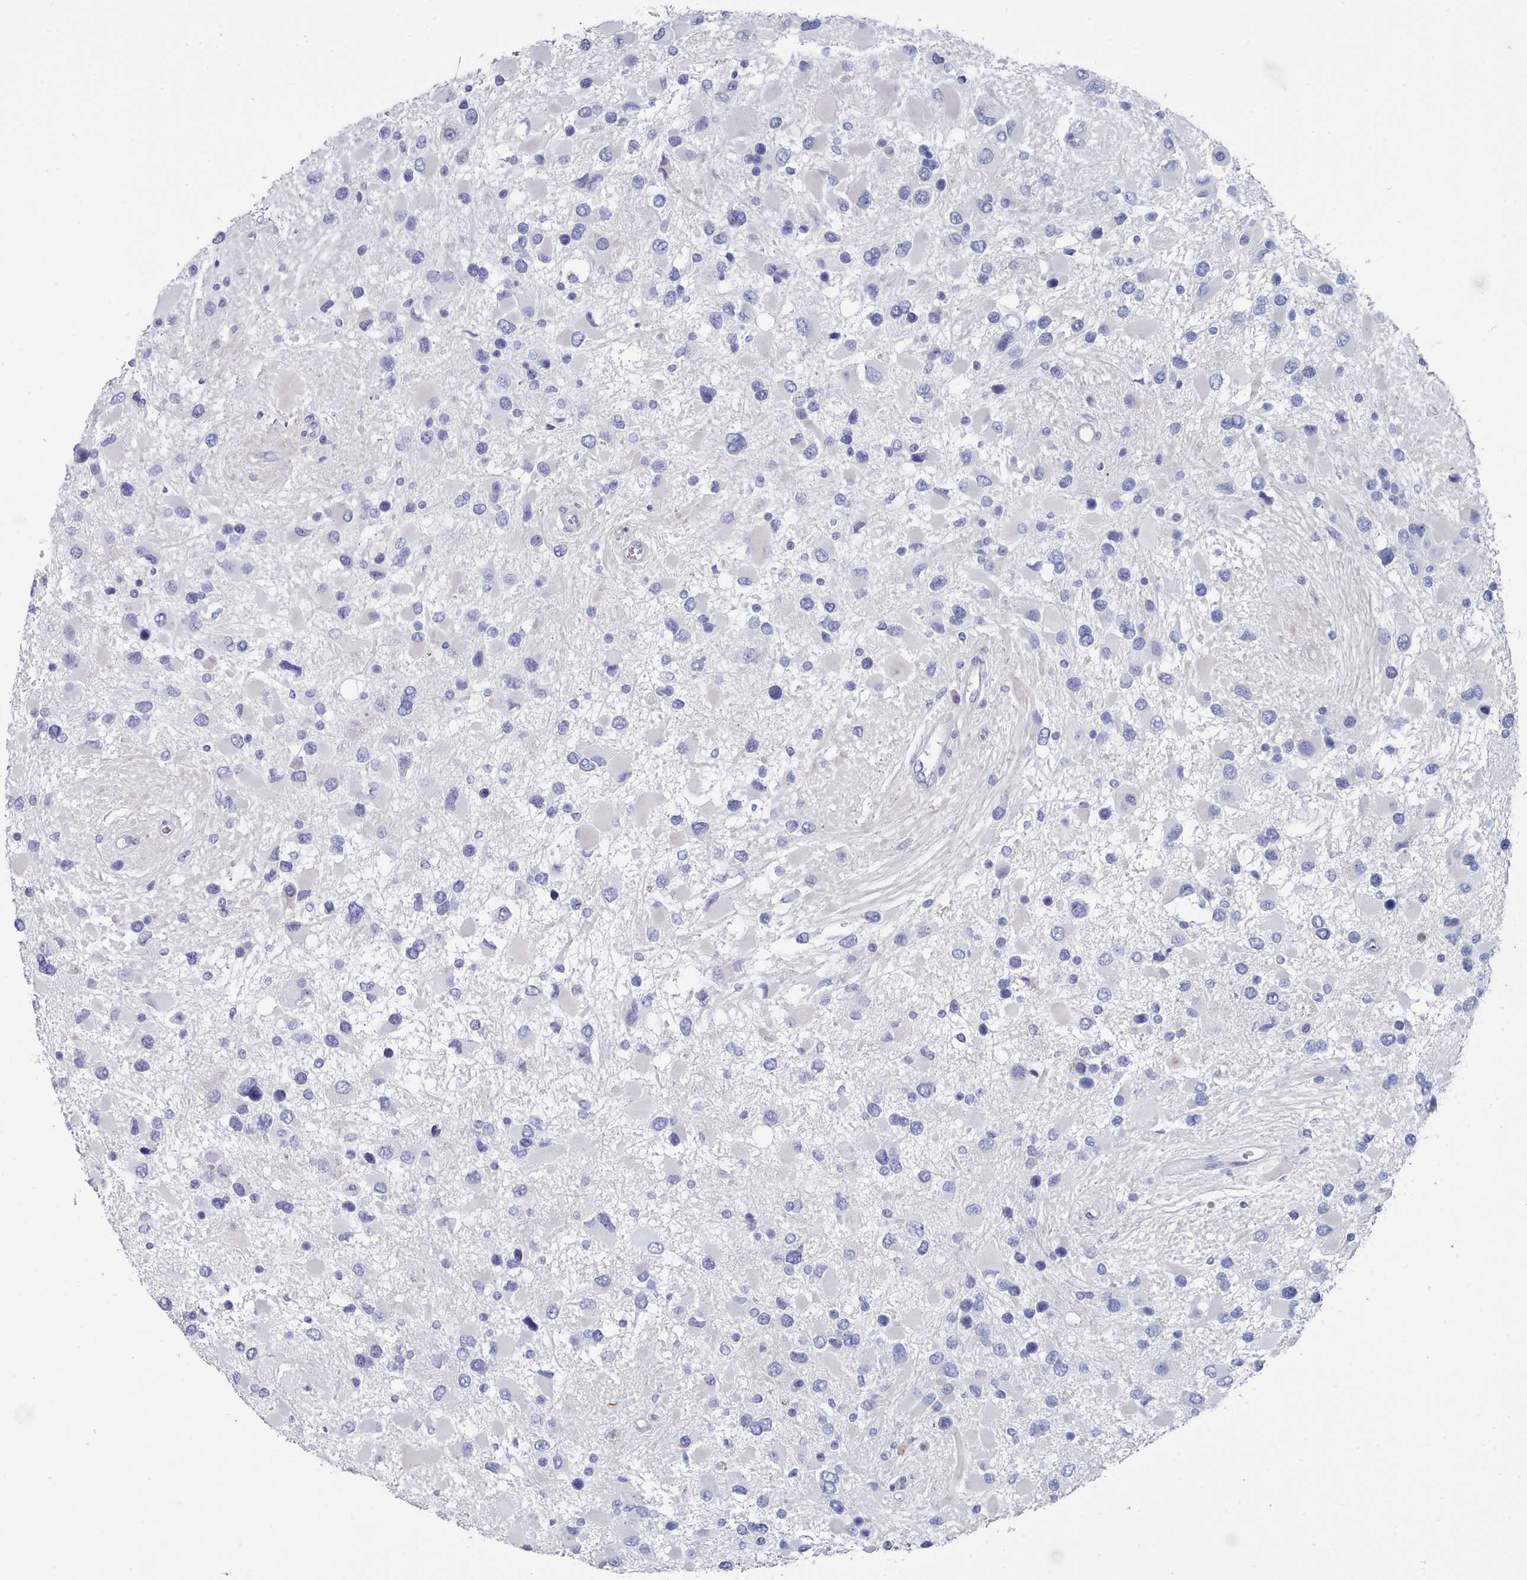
{"staining": {"intensity": "negative", "quantity": "none", "location": "none"}, "tissue": "glioma", "cell_type": "Tumor cells", "image_type": "cancer", "snomed": [{"axis": "morphology", "description": "Glioma, malignant, High grade"}, {"axis": "topography", "description": "Brain"}], "caption": "Micrograph shows no protein positivity in tumor cells of high-grade glioma (malignant) tissue.", "gene": "PDE4C", "patient": {"sex": "male", "age": 53}}